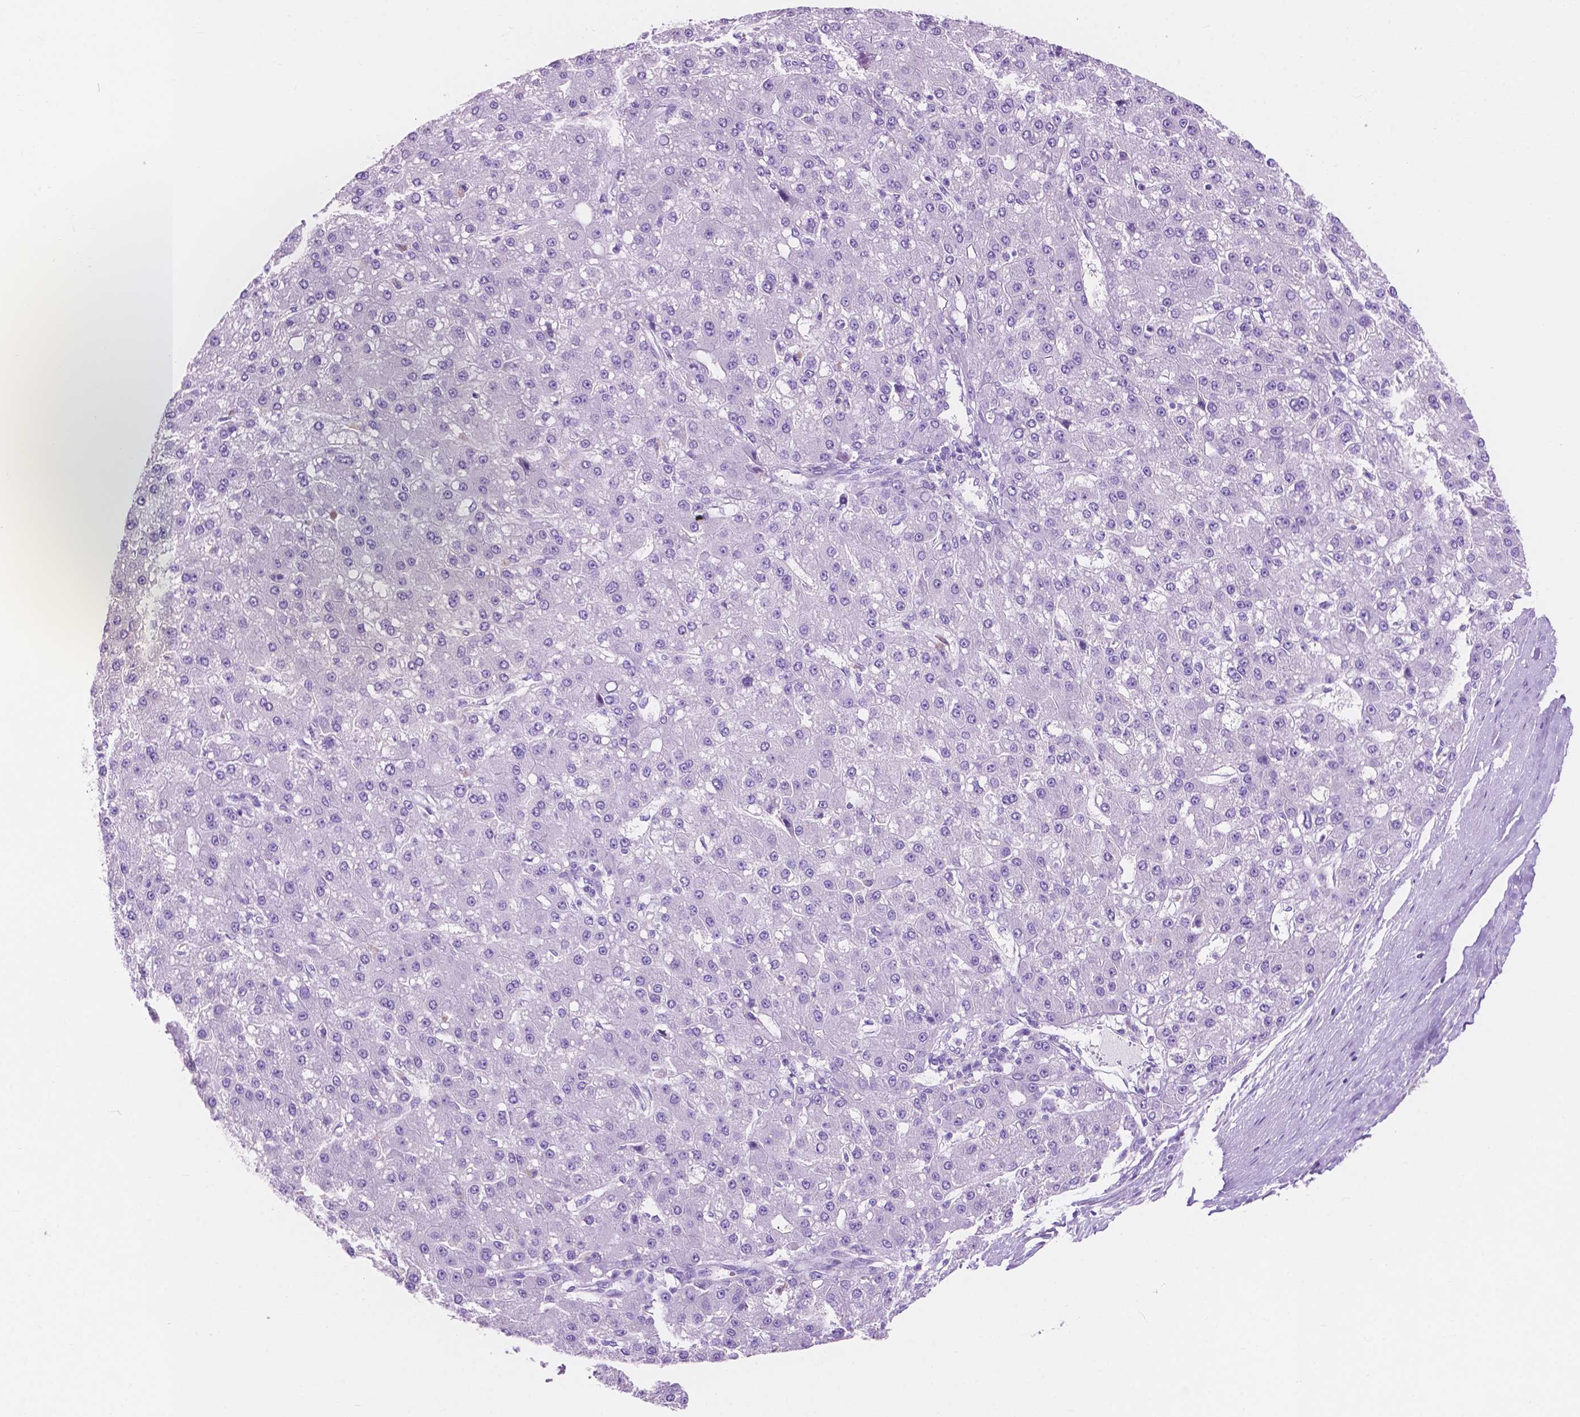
{"staining": {"intensity": "negative", "quantity": "none", "location": "none"}, "tissue": "liver cancer", "cell_type": "Tumor cells", "image_type": "cancer", "snomed": [{"axis": "morphology", "description": "Carcinoma, Hepatocellular, NOS"}, {"axis": "topography", "description": "Liver"}], "caption": "DAB immunohistochemical staining of liver hepatocellular carcinoma shows no significant staining in tumor cells. The staining is performed using DAB (3,3'-diaminobenzidine) brown chromogen with nuclei counter-stained in using hematoxylin.", "gene": "IGFN1", "patient": {"sex": "male", "age": 67}}